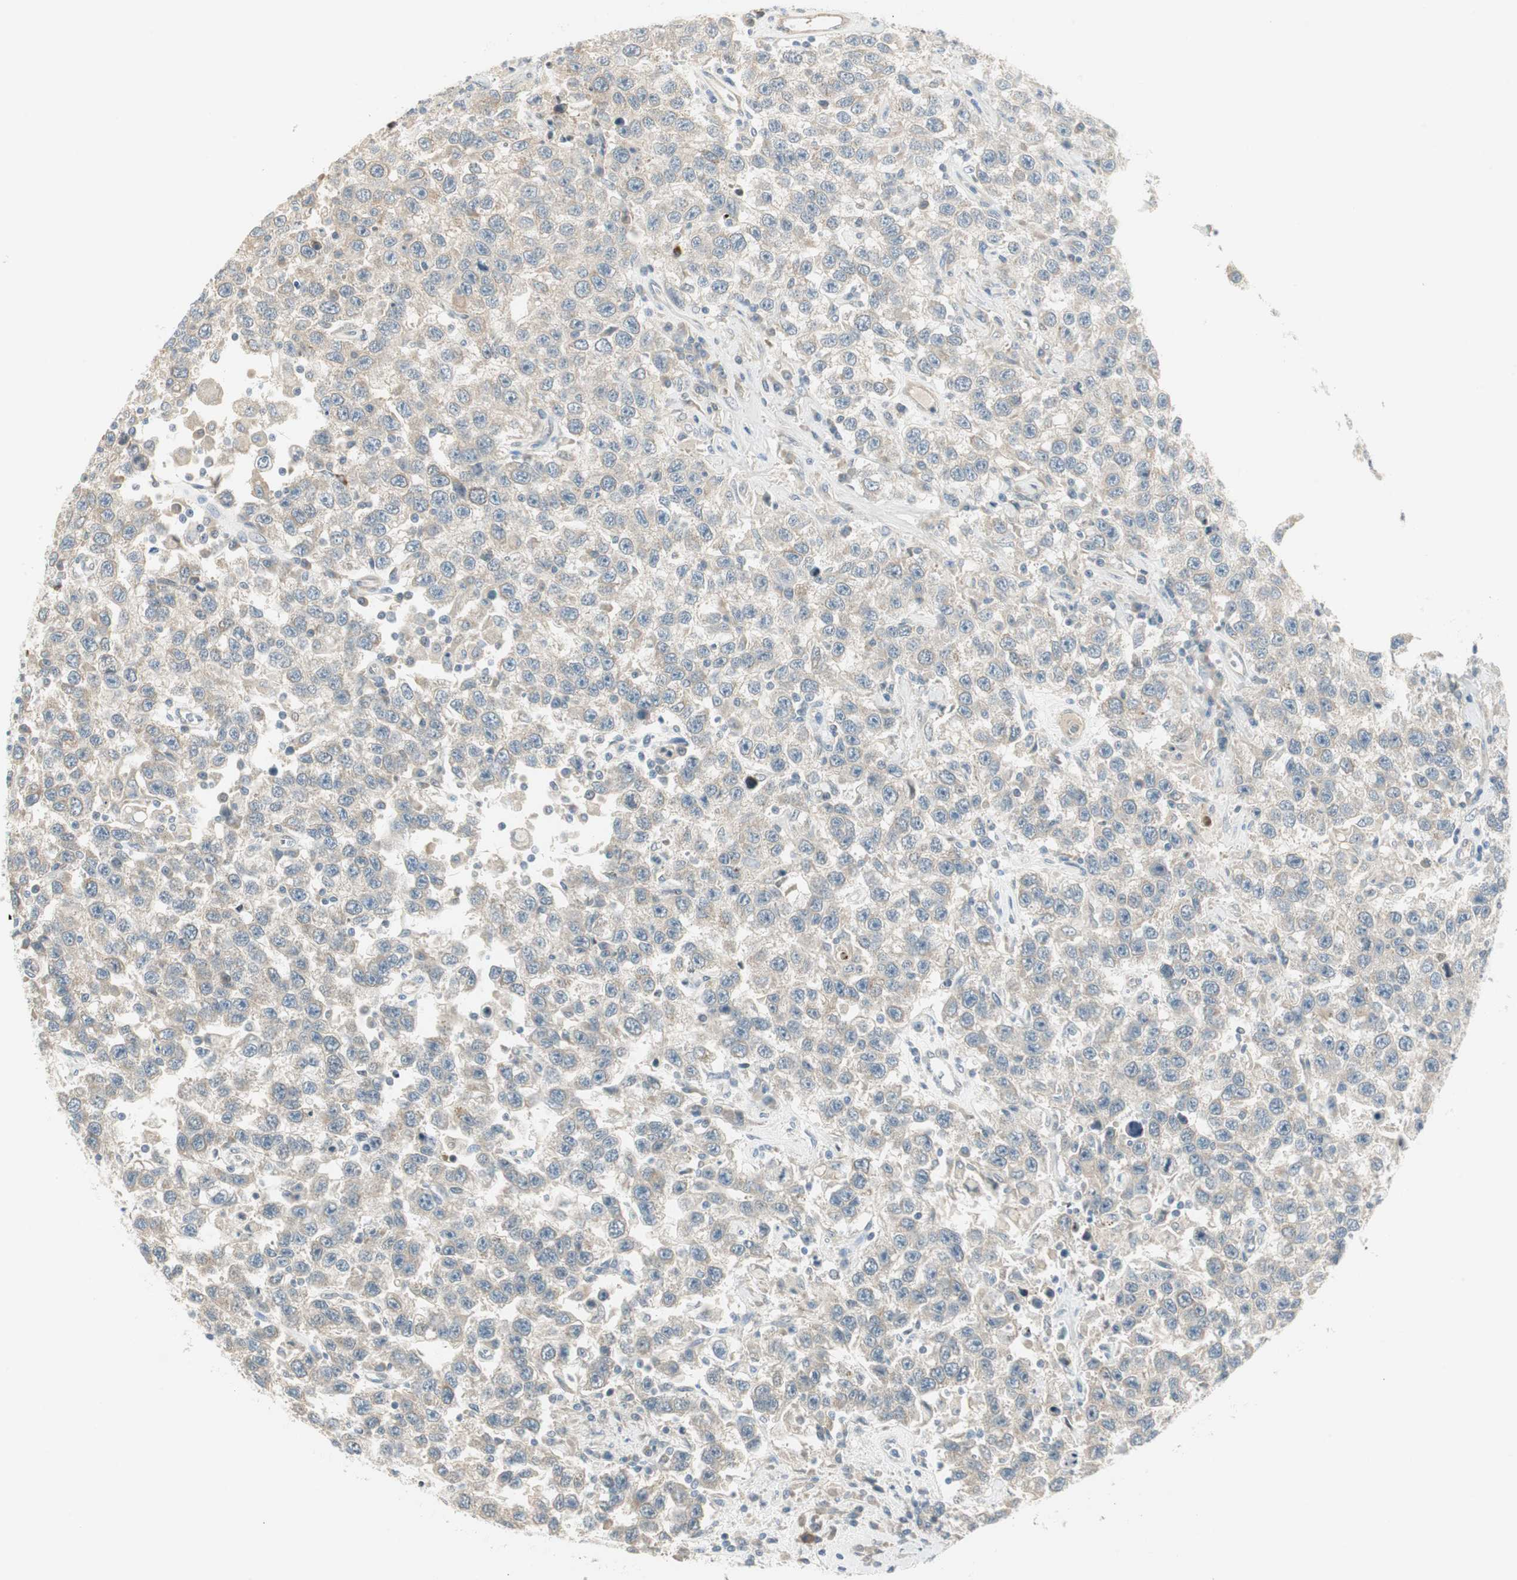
{"staining": {"intensity": "weak", "quantity": "25%-75%", "location": "cytoplasmic/membranous"}, "tissue": "testis cancer", "cell_type": "Tumor cells", "image_type": "cancer", "snomed": [{"axis": "morphology", "description": "Seminoma, NOS"}, {"axis": "topography", "description": "Testis"}], "caption": "A low amount of weak cytoplasmic/membranous positivity is appreciated in about 25%-75% of tumor cells in seminoma (testis) tissue.", "gene": "STON1-GTF2A1L", "patient": {"sex": "male", "age": 41}}